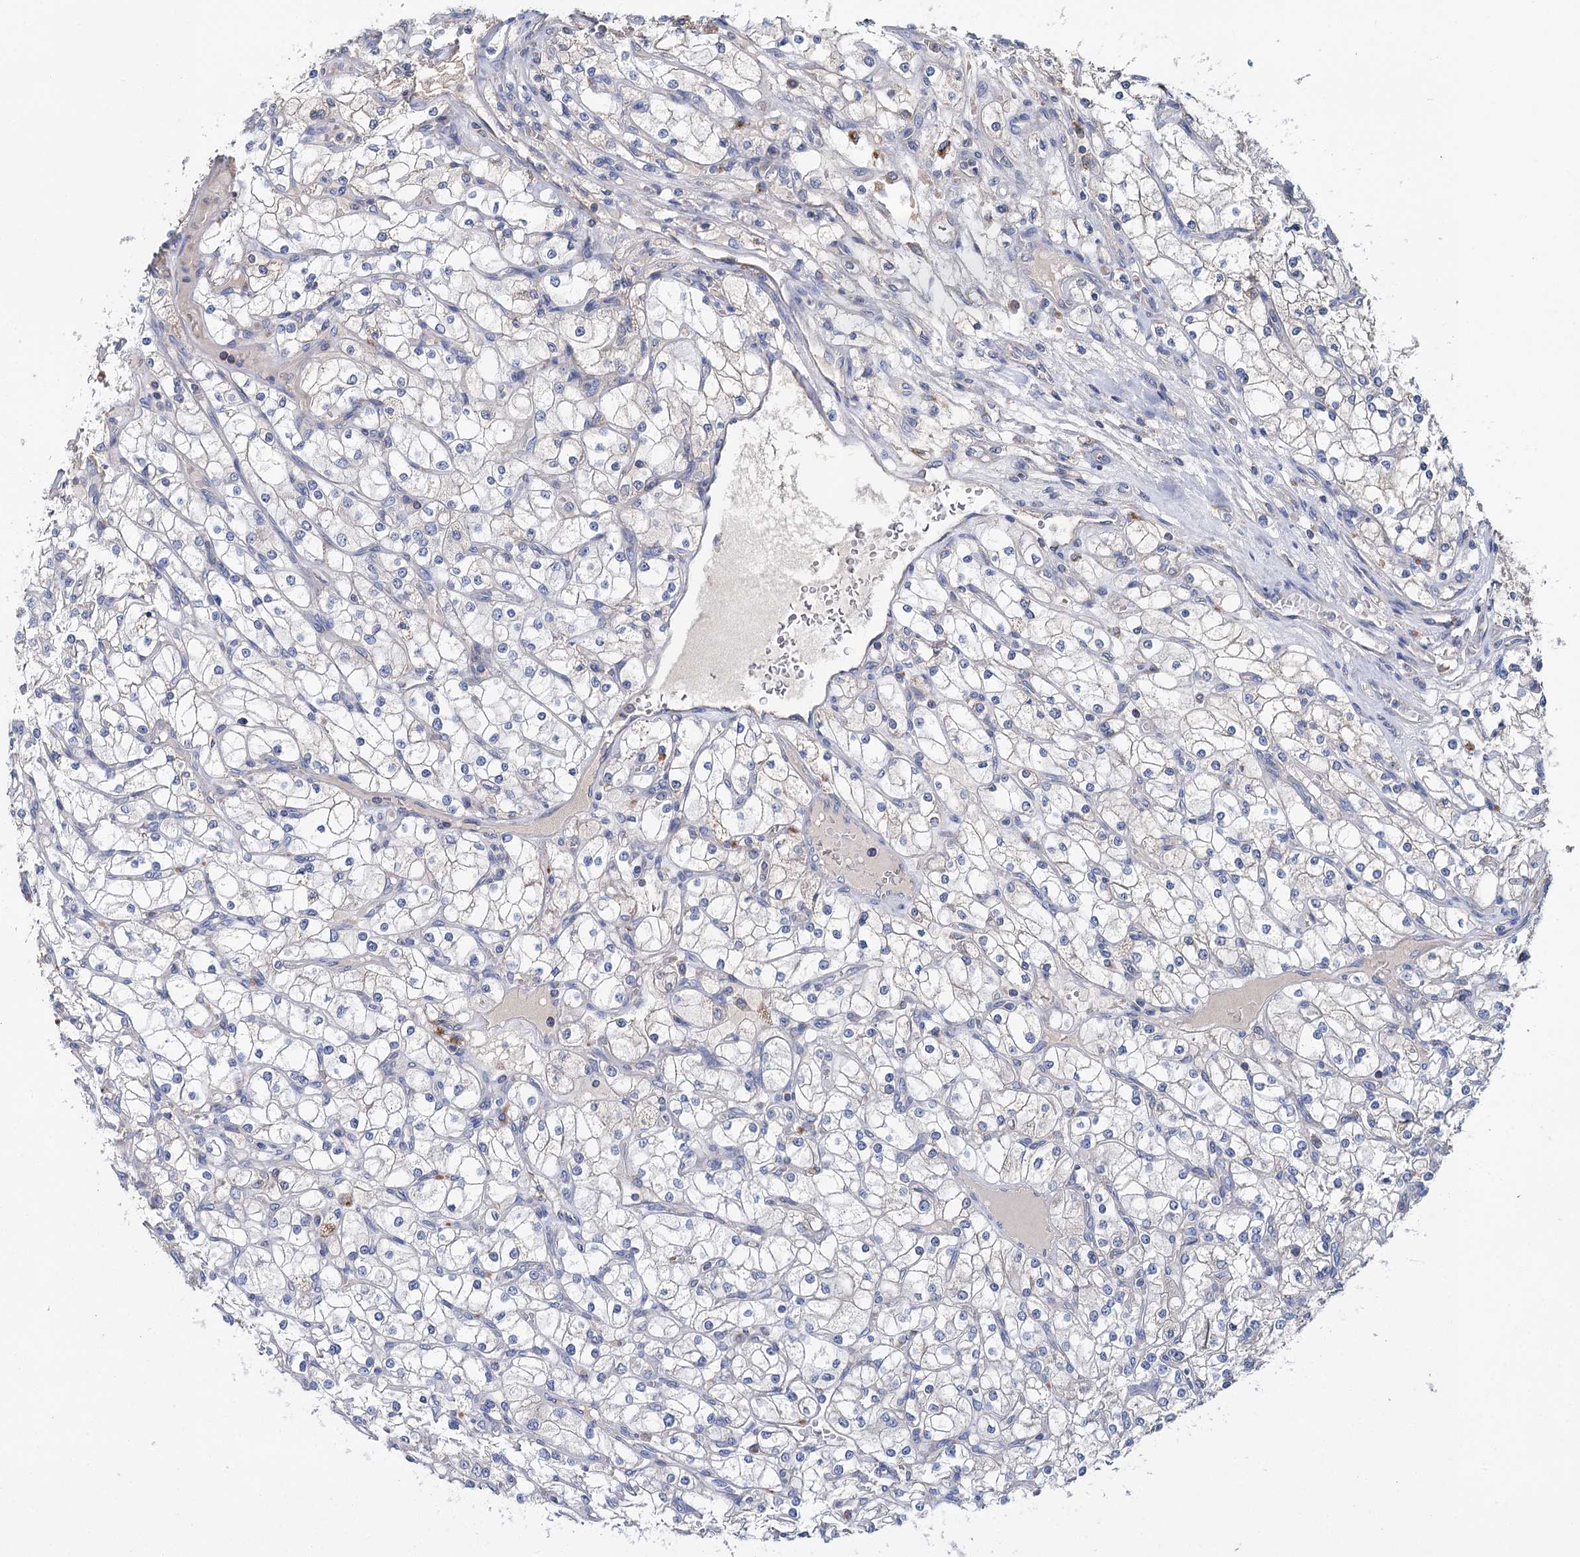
{"staining": {"intensity": "negative", "quantity": "none", "location": "none"}, "tissue": "renal cancer", "cell_type": "Tumor cells", "image_type": "cancer", "snomed": [{"axis": "morphology", "description": "Adenocarcinoma, NOS"}, {"axis": "topography", "description": "Kidney"}], "caption": "Renal adenocarcinoma stained for a protein using IHC shows no staining tumor cells.", "gene": "ANKRD16", "patient": {"sex": "male", "age": 80}}